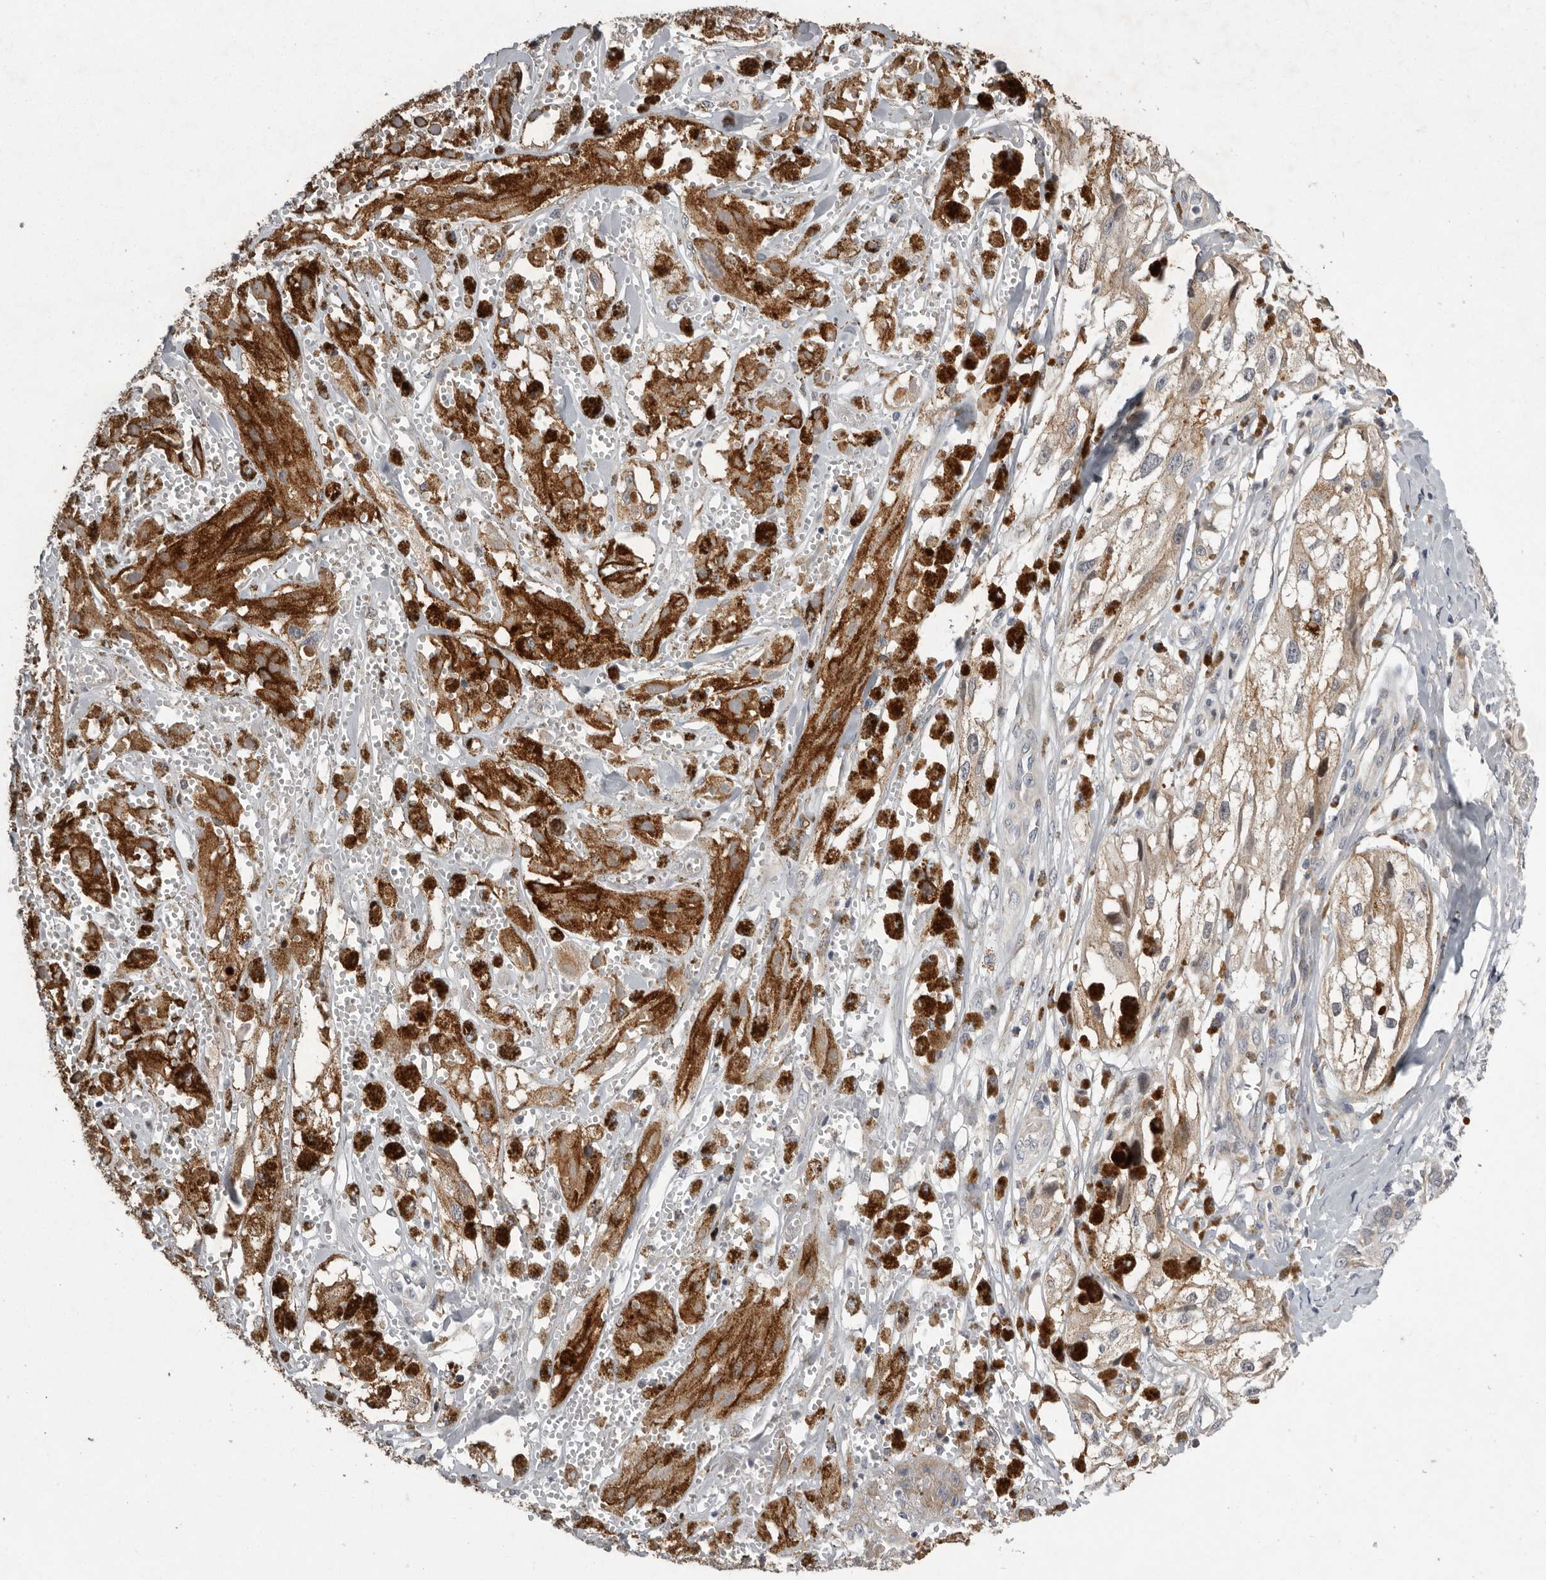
{"staining": {"intensity": "moderate", "quantity": ">75%", "location": "cytoplasmic/membranous"}, "tissue": "melanoma", "cell_type": "Tumor cells", "image_type": "cancer", "snomed": [{"axis": "morphology", "description": "Malignant melanoma, NOS"}, {"axis": "topography", "description": "Skin"}], "caption": "Malignant melanoma tissue shows moderate cytoplasmic/membranous positivity in about >75% of tumor cells, visualized by immunohistochemistry.", "gene": "RALGPS2", "patient": {"sex": "male", "age": 88}}